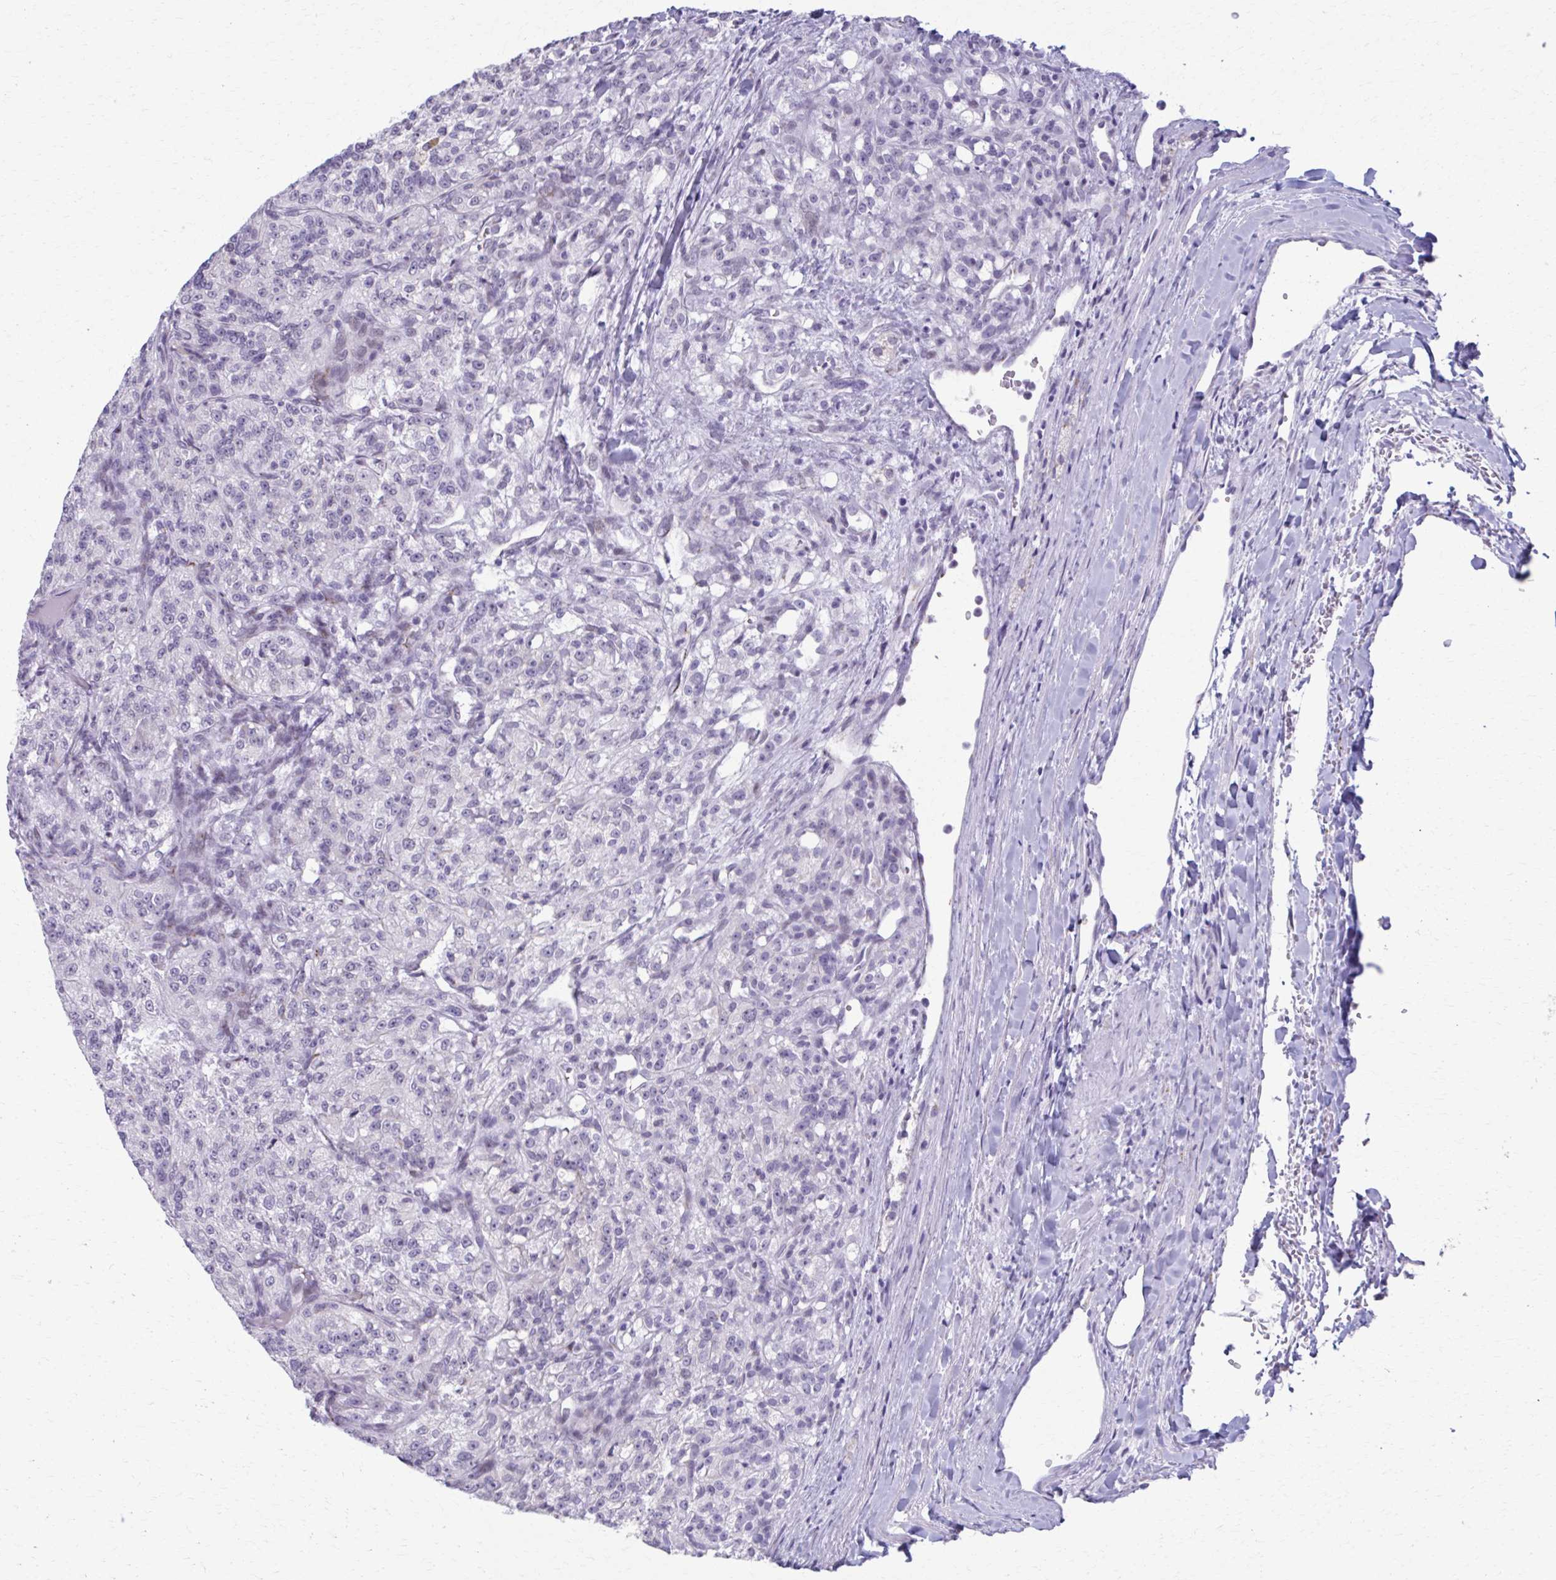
{"staining": {"intensity": "negative", "quantity": "none", "location": "none"}, "tissue": "renal cancer", "cell_type": "Tumor cells", "image_type": "cancer", "snomed": [{"axis": "morphology", "description": "Adenocarcinoma, NOS"}, {"axis": "topography", "description": "Kidney"}], "caption": "An image of renal cancer (adenocarcinoma) stained for a protein shows no brown staining in tumor cells.", "gene": "ZNF682", "patient": {"sex": "female", "age": 63}}